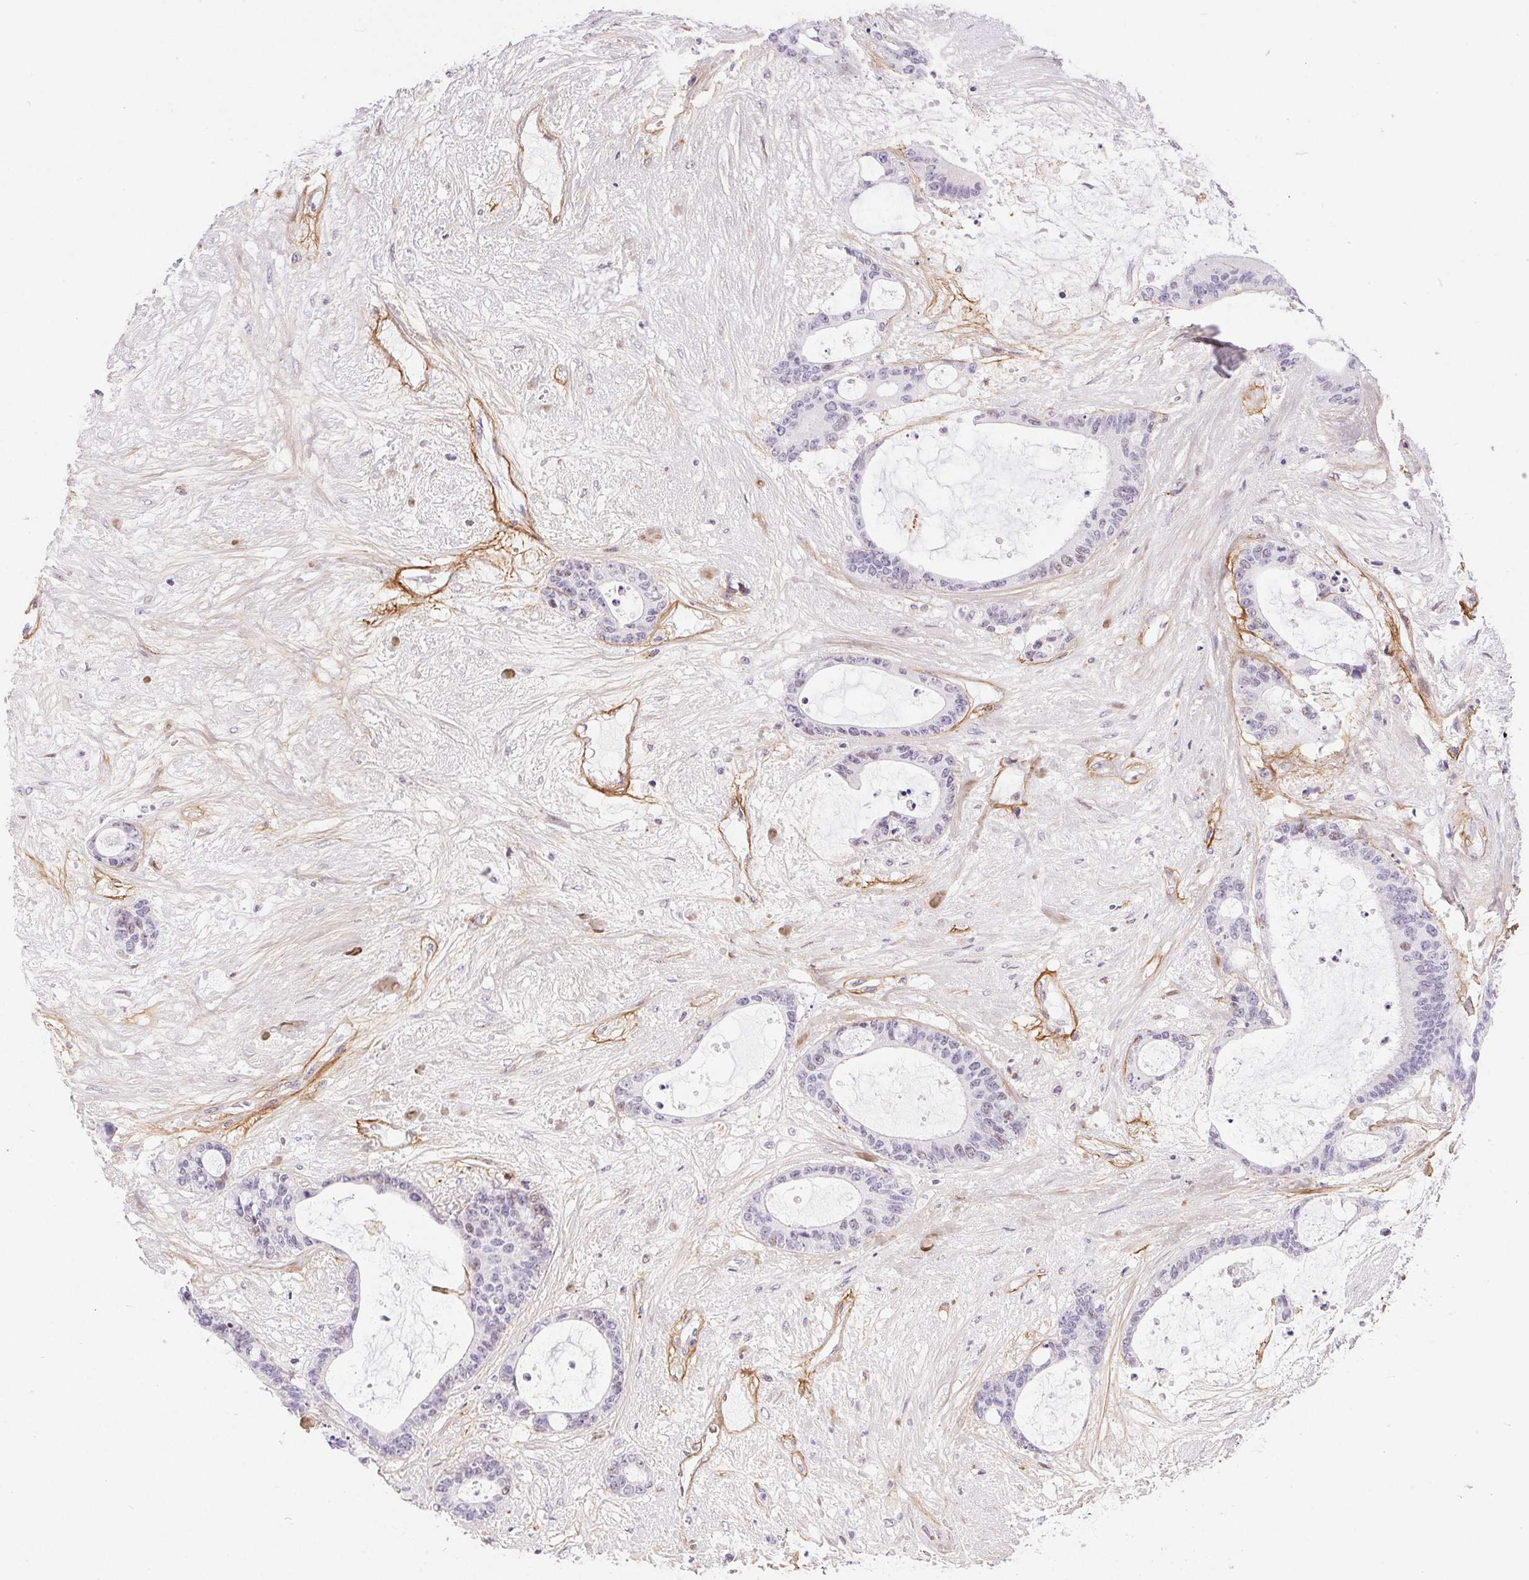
{"staining": {"intensity": "weak", "quantity": "<25%", "location": "nuclear"}, "tissue": "liver cancer", "cell_type": "Tumor cells", "image_type": "cancer", "snomed": [{"axis": "morphology", "description": "Normal tissue, NOS"}, {"axis": "morphology", "description": "Cholangiocarcinoma"}, {"axis": "topography", "description": "Liver"}, {"axis": "topography", "description": "Peripheral nerve tissue"}], "caption": "This is an IHC micrograph of human liver cancer (cholangiocarcinoma). There is no staining in tumor cells.", "gene": "PDZD2", "patient": {"sex": "female", "age": 73}}